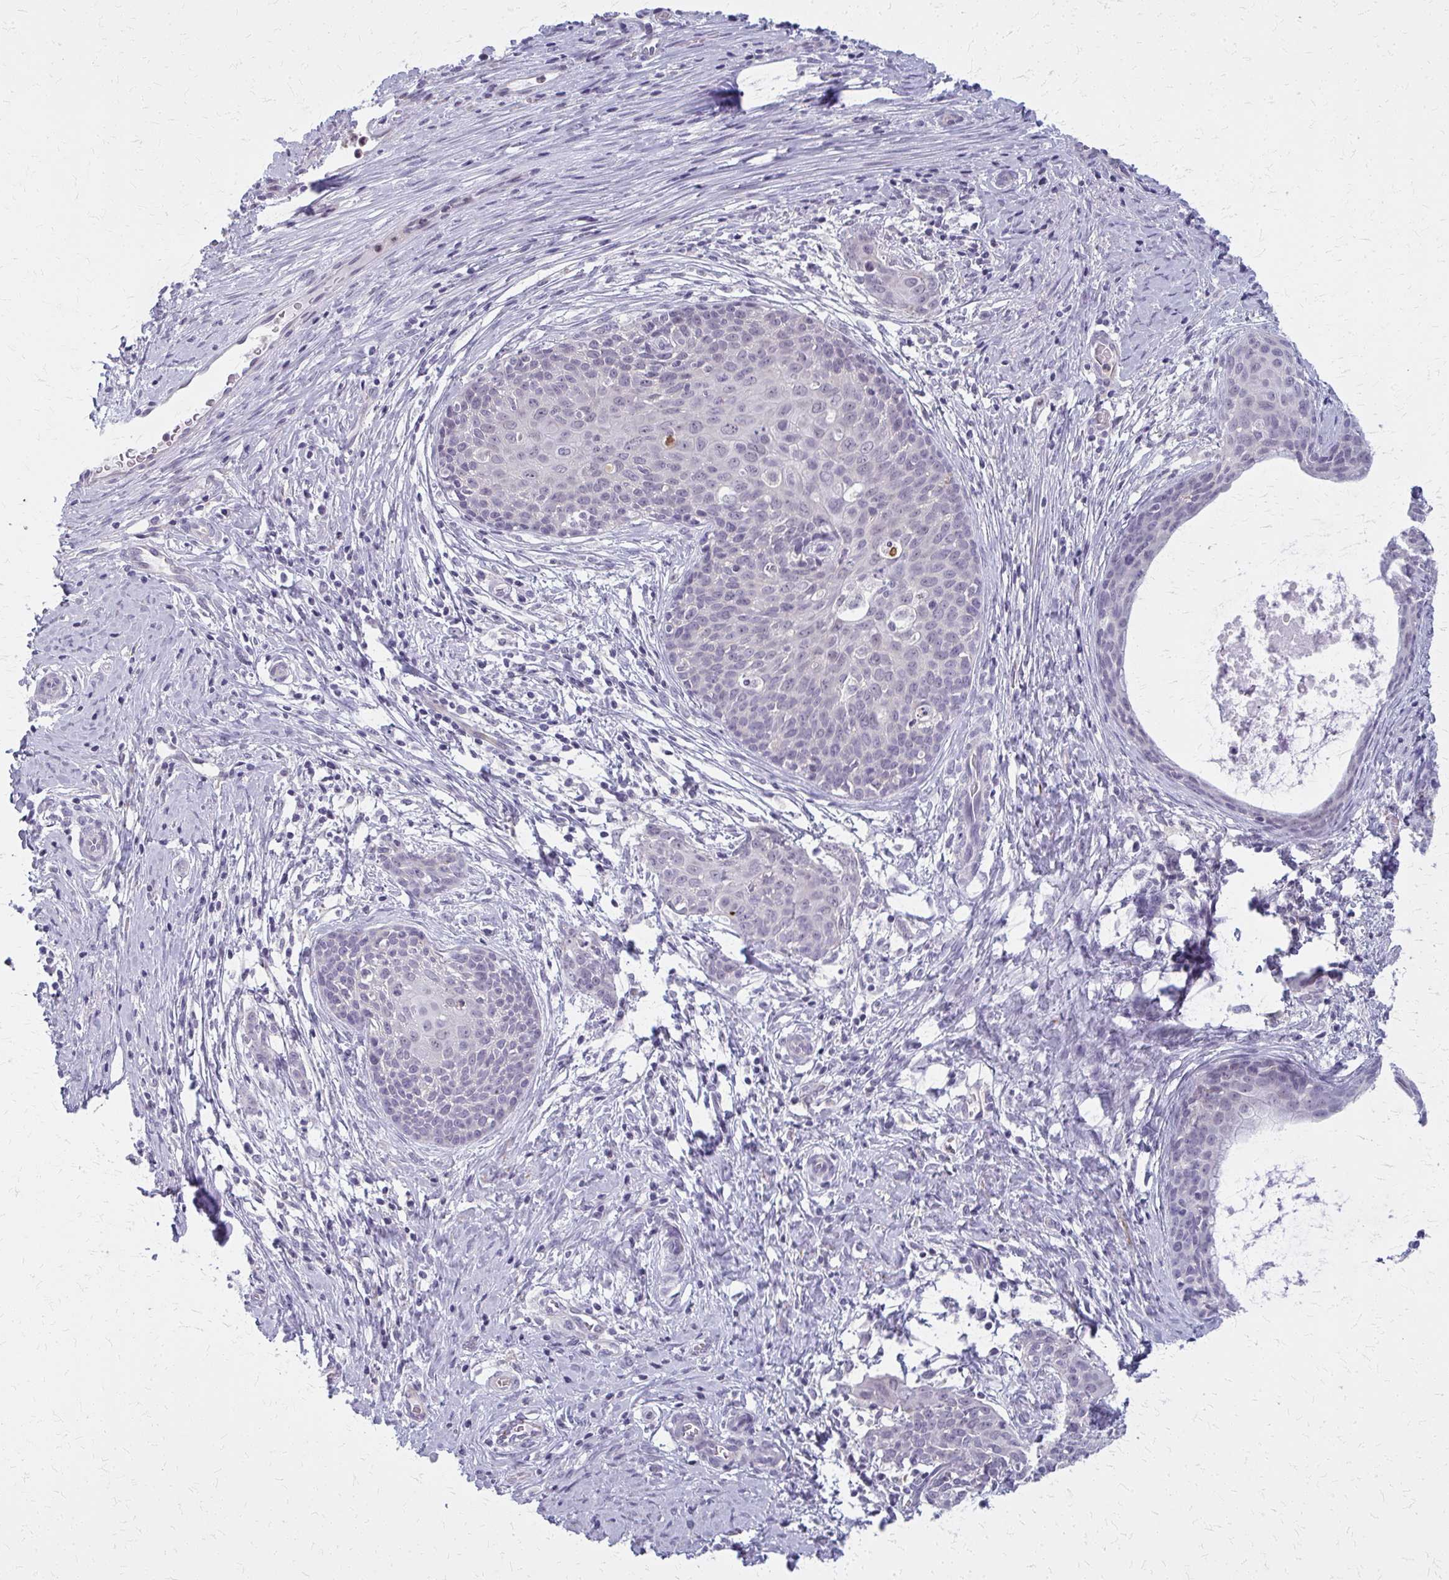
{"staining": {"intensity": "negative", "quantity": "none", "location": "none"}, "tissue": "cervical cancer", "cell_type": "Tumor cells", "image_type": "cancer", "snomed": [{"axis": "morphology", "description": "Squamous cell carcinoma, NOS"}, {"axis": "morphology", "description": "Adenocarcinoma, NOS"}, {"axis": "topography", "description": "Cervix"}], "caption": "This is an immunohistochemistry (IHC) photomicrograph of human cervical squamous cell carcinoma. There is no expression in tumor cells.", "gene": "CASQ2", "patient": {"sex": "female", "age": 52}}